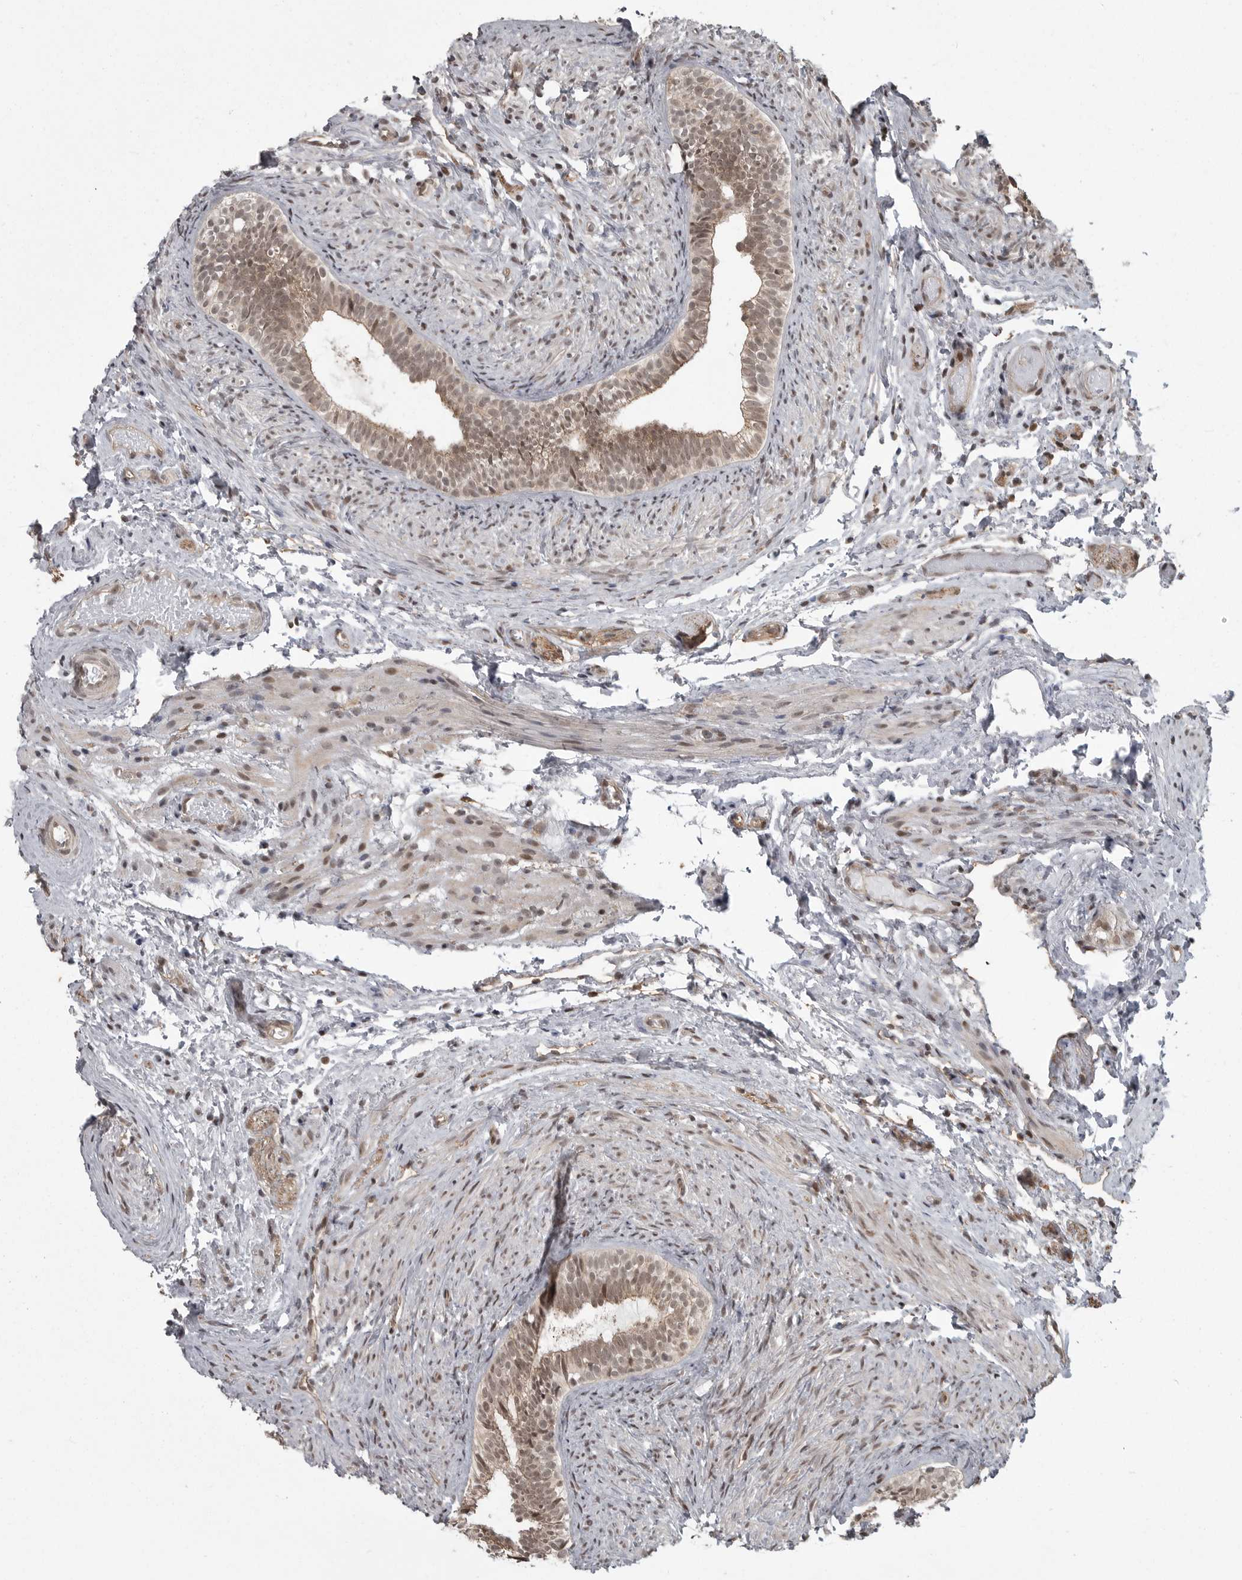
{"staining": {"intensity": "moderate", "quantity": ">75%", "location": "cytoplasmic/membranous"}, "tissue": "epididymis", "cell_type": "Glandular cells", "image_type": "normal", "snomed": [{"axis": "morphology", "description": "Normal tissue, NOS"}, {"axis": "topography", "description": "Epididymis"}], "caption": "An image showing moderate cytoplasmic/membranous staining in about >75% of glandular cells in unremarkable epididymis, as visualized by brown immunohistochemical staining.", "gene": "DNAJC8", "patient": {"sex": "male", "age": 5}}